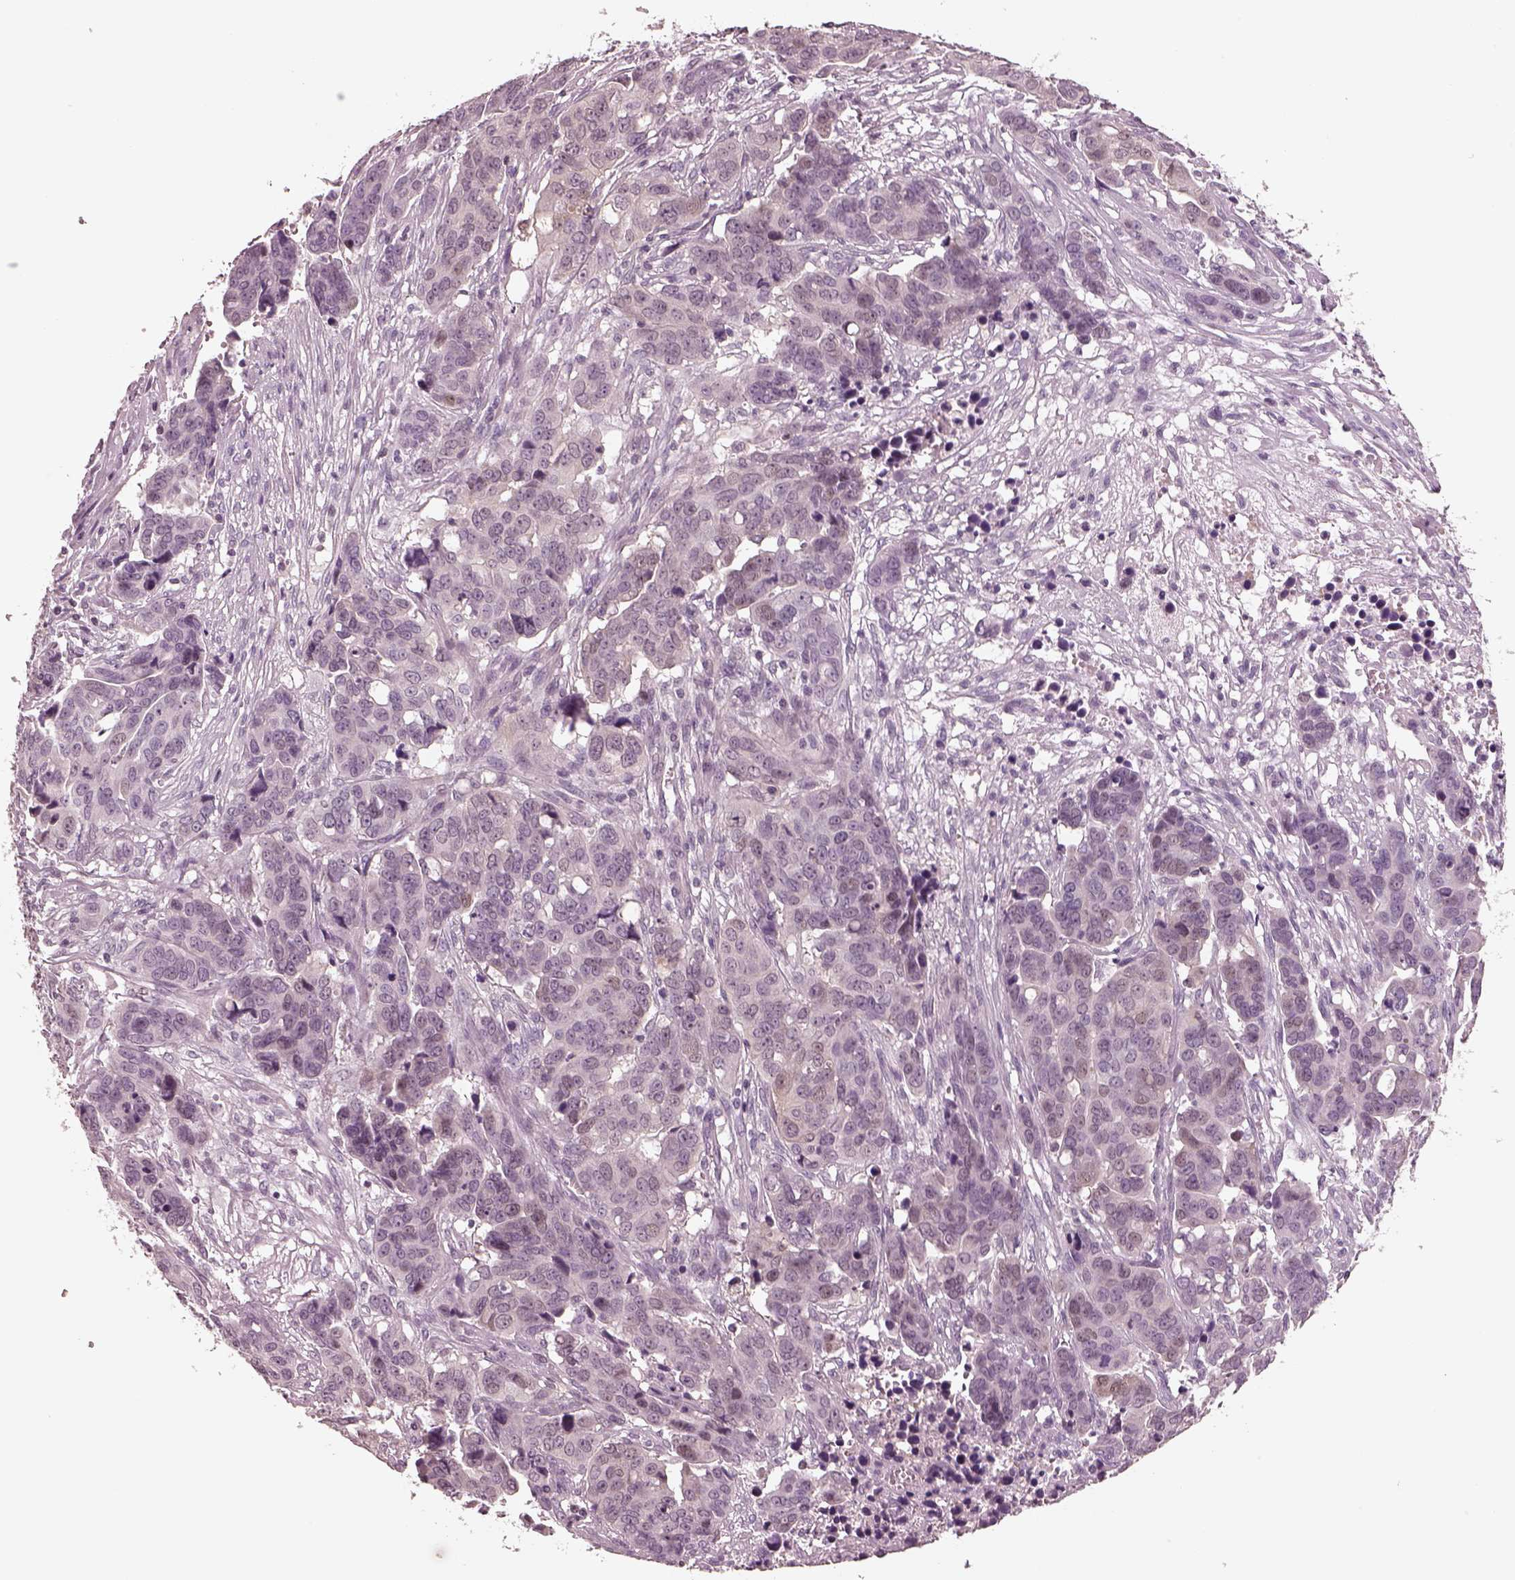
{"staining": {"intensity": "negative", "quantity": "none", "location": "none"}, "tissue": "ovarian cancer", "cell_type": "Tumor cells", "image_type": "cancer", "snomed": [{"axis": "morphology", "description": "Carcinoma, endometroid"}, {"axis": "topography", "description": "Ovary"}], "caption": "A high-resolution histopathology image shows IHC staining of ovarian cancer, which shows no significant staining in tumor cells. (DAB immunohistochemistry (IHC) visualized using brightfield microscopy, high magnification).", "gene": "EGR4", "patient": {"sex": "female", "age": 78}}